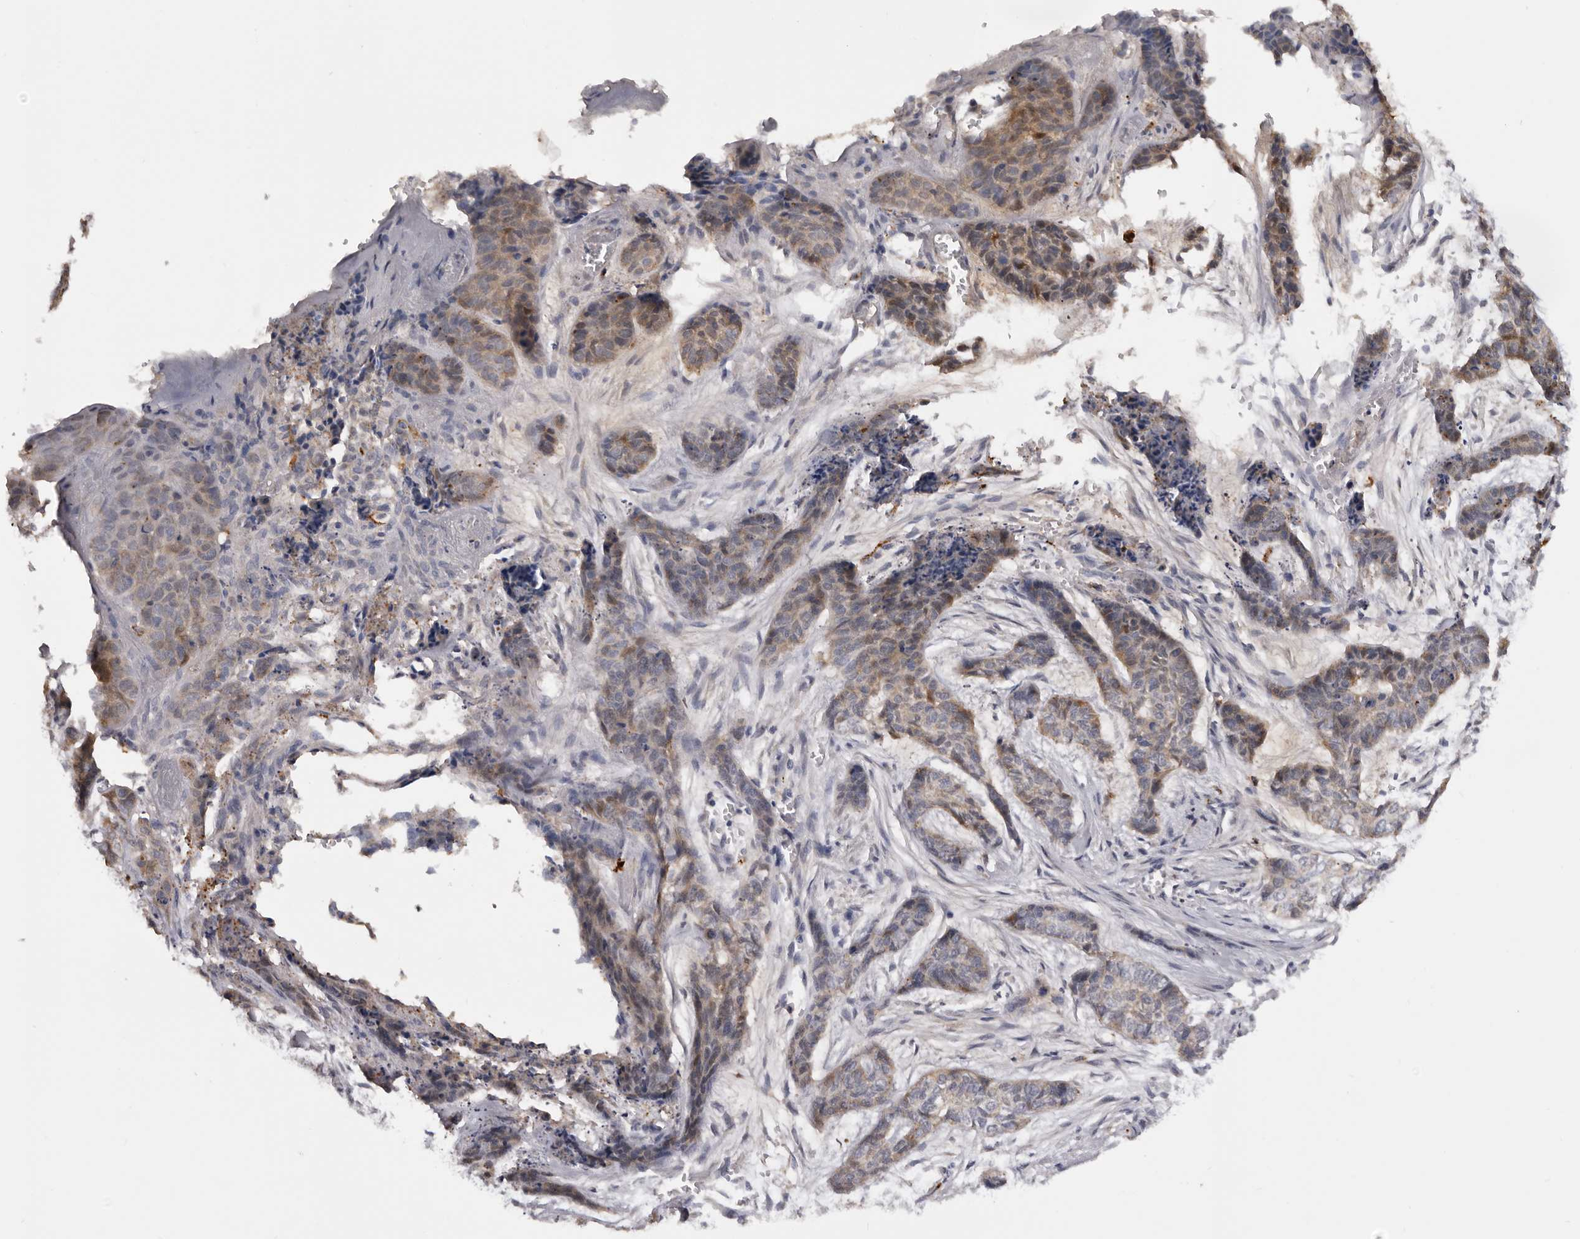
{"staining": {"intensity": "weak", "quantity": ">75%", "location": "cytoplasmic/membranous"}, "tissue": "skin cancer", "cell_type": "Tumor cells", "image_type": "cancer", "snomed": [{"axis": "morphology", "description": "Basal cell carcinoma"}, {"axis": "topography", "description": "Skin"}], "caption": "A micrograph of human basal cell carcinoma (skin) stained for a protein demonstrates weak cytoplasmic/membranous brown staining in tumor cells.", "gene": "DAP", "patient": {"sex": "female", "age": 64}}